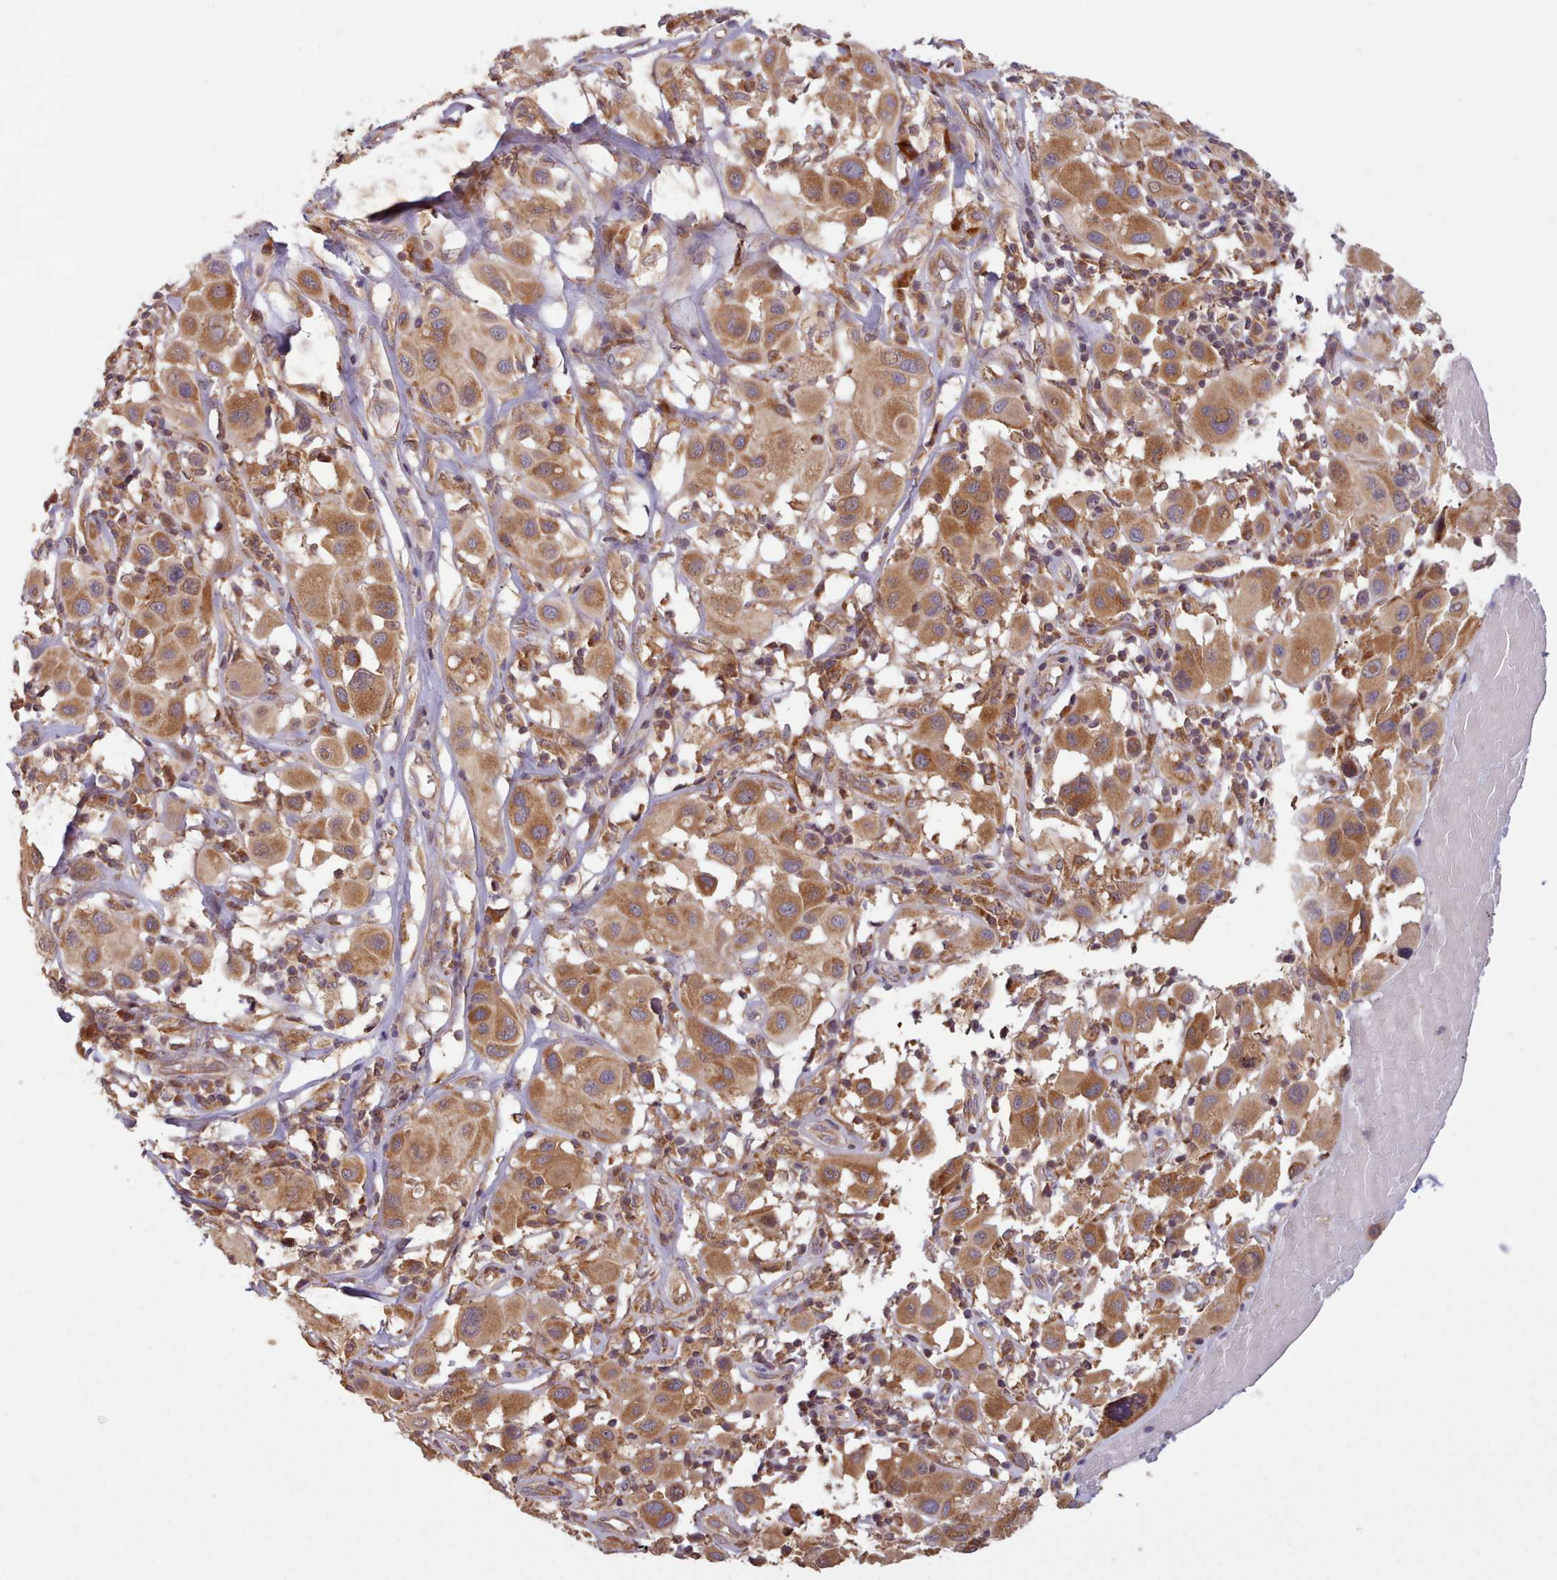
{"staining": {"intensity": "moderate", "quantity": ">75%", "location": "cytoplasmic/membranous"}, "tissue": "melanoma", "cell_type": "Tumor cells", "image_type": "cancer", "snomed": [{"axis": "morphology", "description": "Malignant melanoma, Metastatic site"}, {"axis": "topography", "description": "Skin"}], "caption": "Immunohistochemical staining of human melanoma displays medium levels of moderate cytoplasmic/membranous expression in about >75% of tumor cells. (DAB (3,3'-diaminobenzidine) = brown stain, brightfield microscopy at high magnification).", "gene": "CRYBG1", "patient": {"sex": "male", "age": 41}}